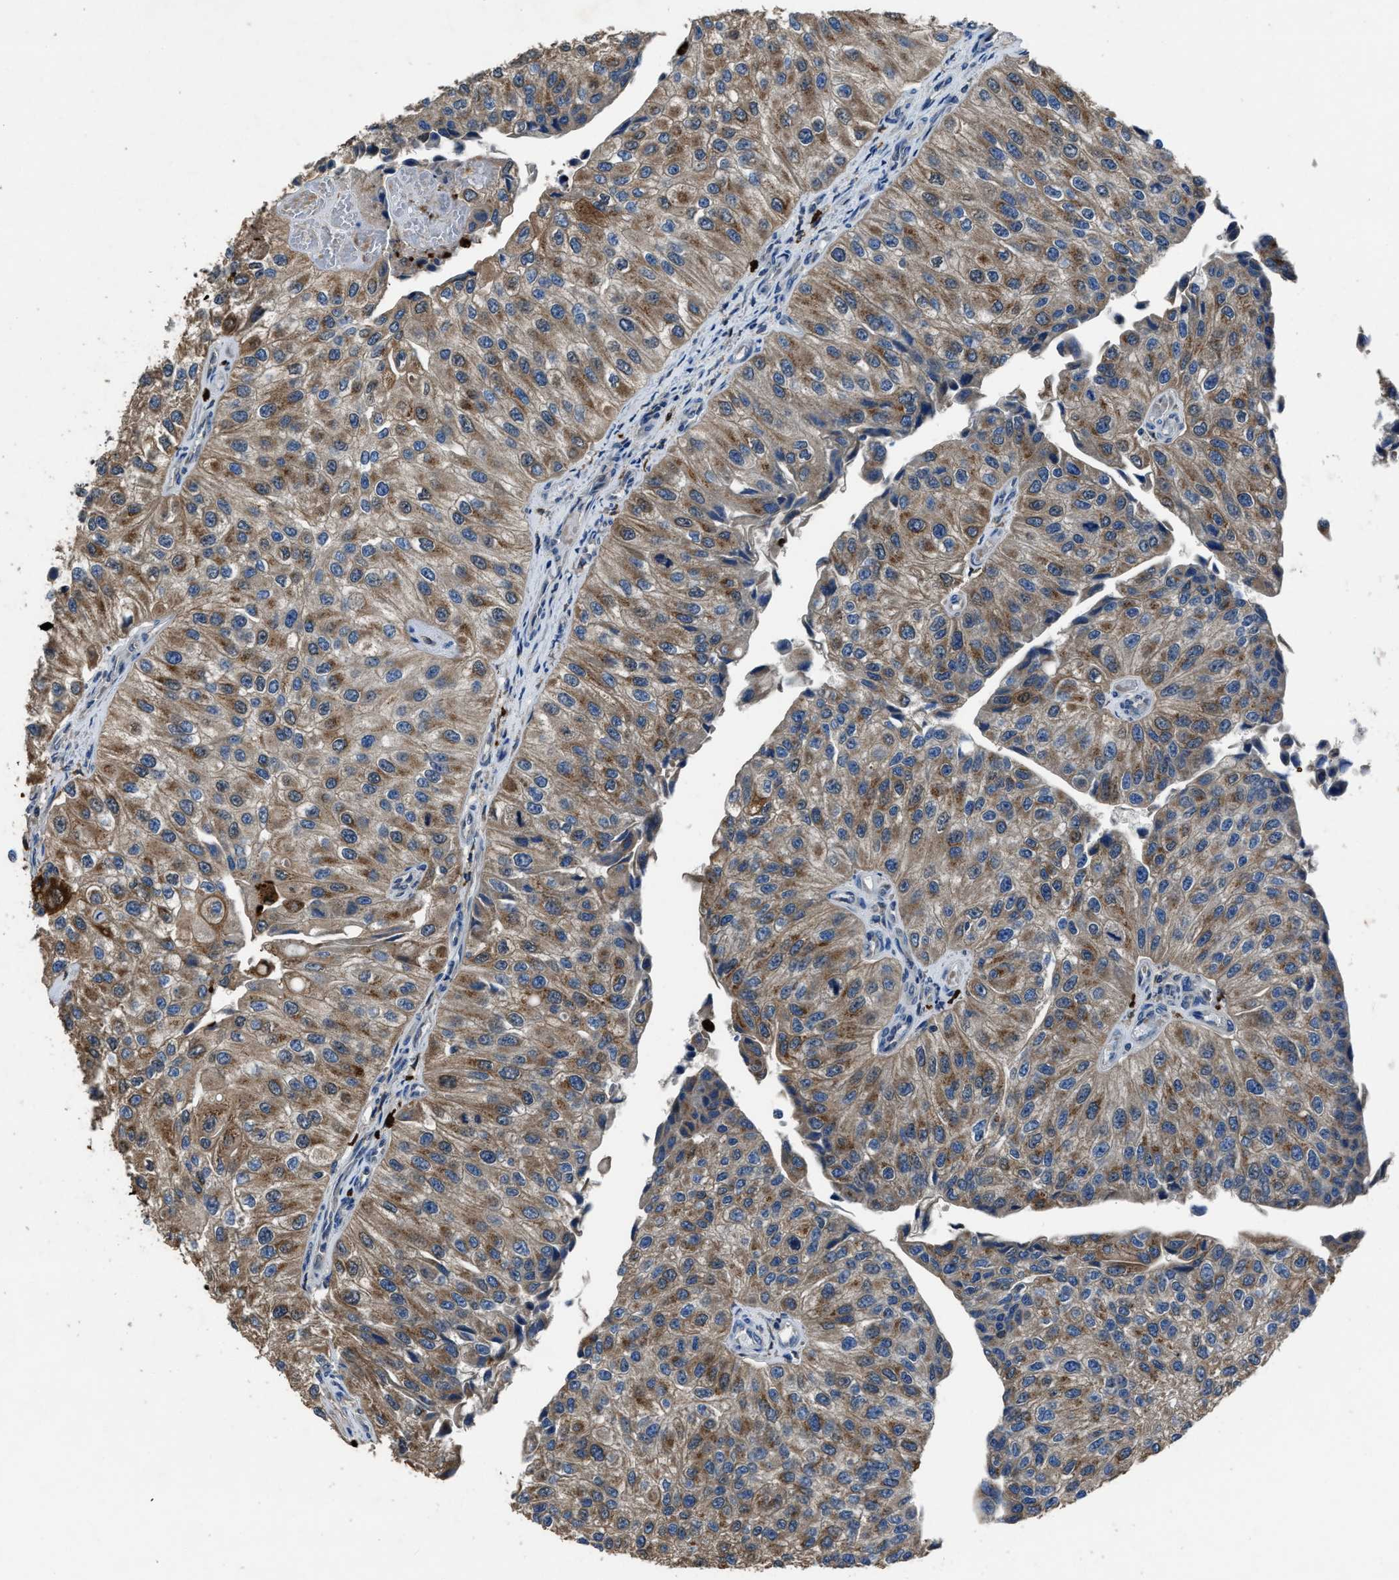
{"staining": {"intensity": "moderate", "quantity": ">75%", "location": "cytoplasmic/membranous"}, "tissue": "urothelial cancer", "cell_type": "Tumor cells", "image_type": "cancer", "snomed": [{"axis": "morphology", "description": "Urothelial carcinoma, High grade"}, {"axis": "topography", "description": "Kidney"}, {"axis": "topography", "description": "Urinary bladder"}], "caption": "A brown stain highlights moderate cytoplasmic/membranous positivity of a protein in human urothelial cancer tumor cells.", "gene": "ANGPT1", "patient": {"sex": "male", "age": 77}}